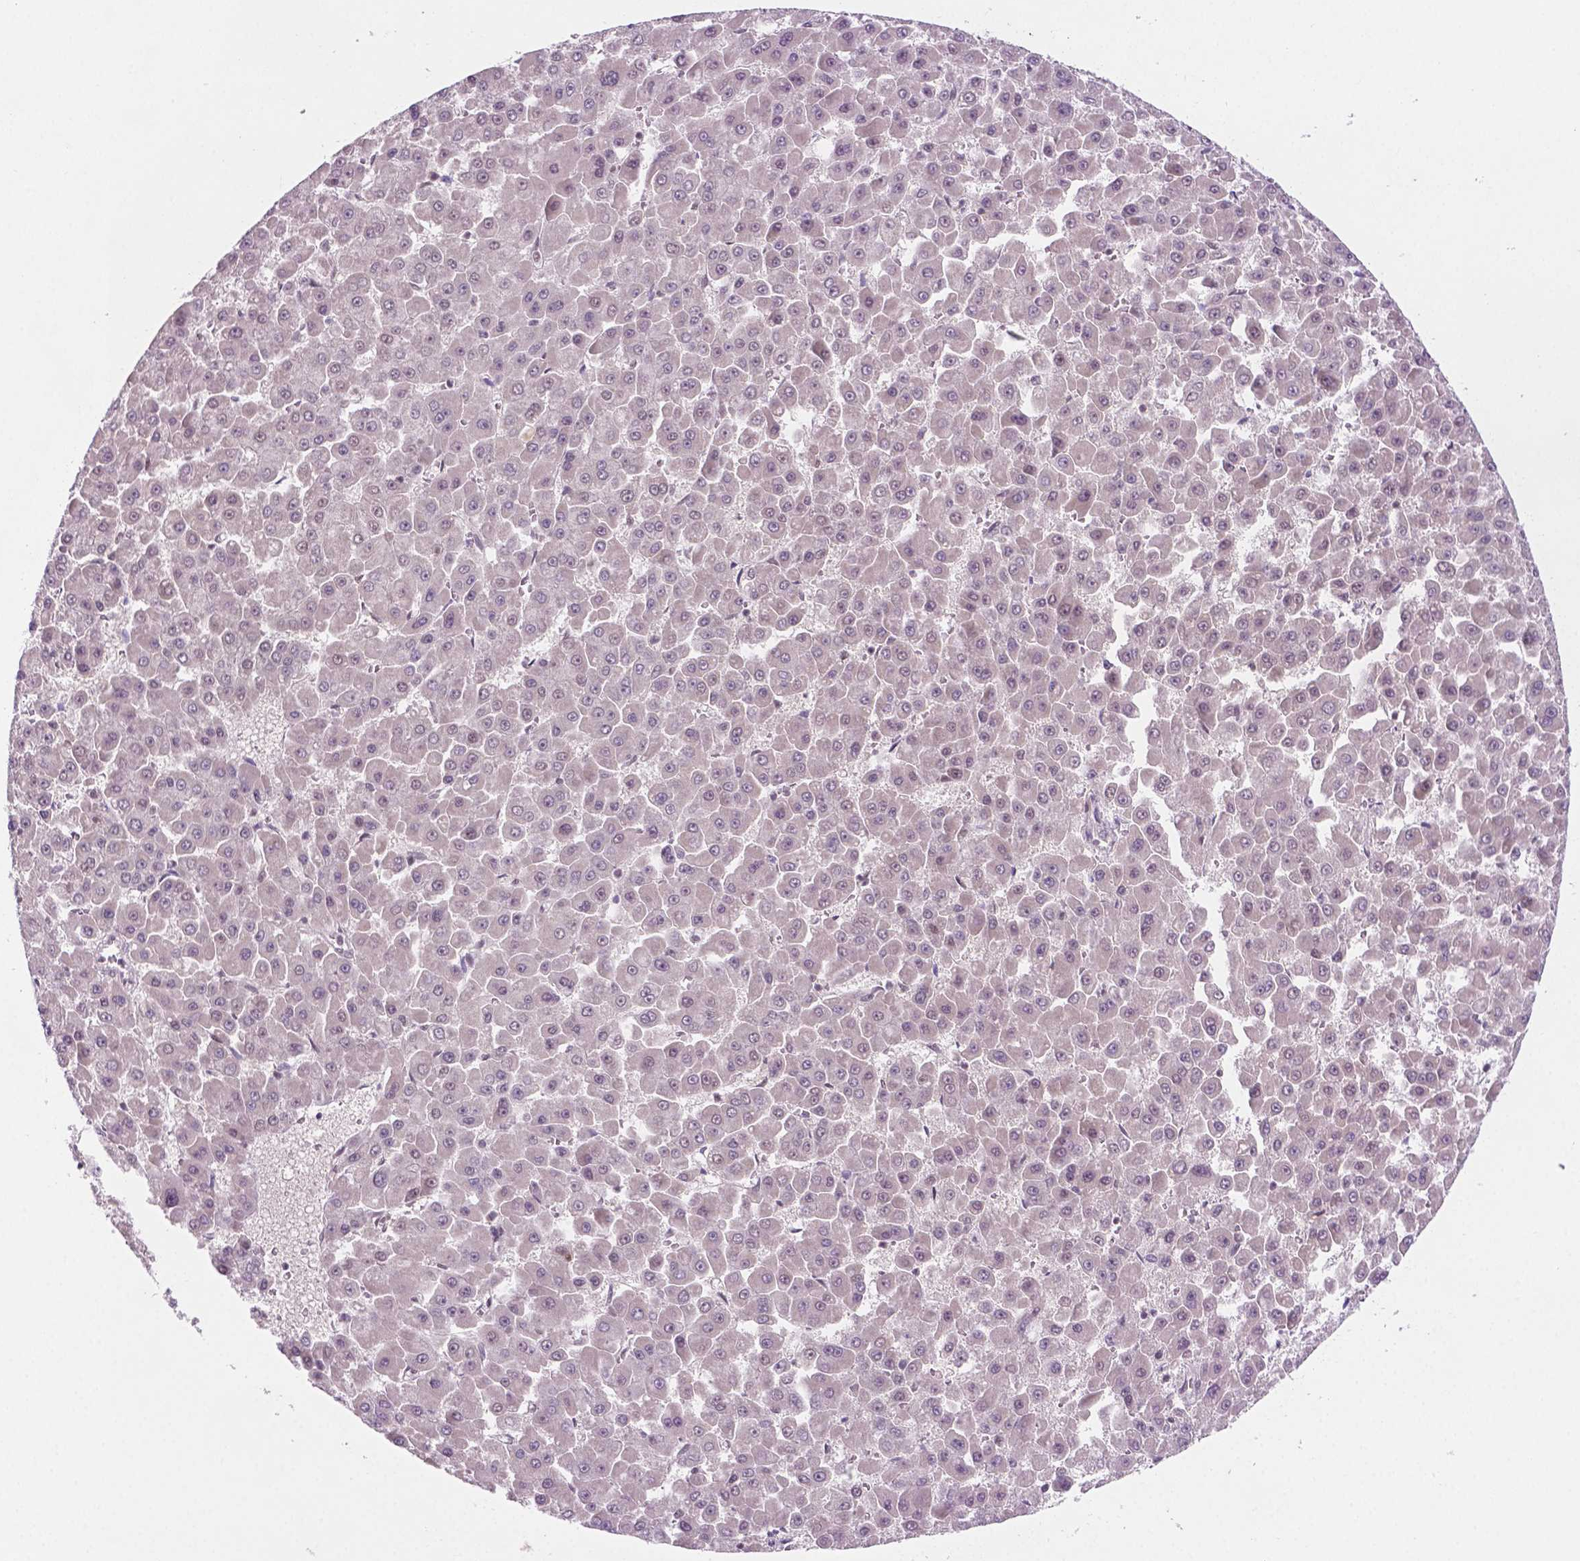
{"staining": {"intensity": "weak", "quantity": "25%-75%", "location": "nuclear"}, "tissue": "liver cancer", "cell_type": "Tumor cells", "image_type": "cancer", "snomed": [{"axis": "morphology", "description": "Carcinoma, Hepatocellular, NOS"}, {"axis": "topography", "description": "Liver"}], "caption": "A brown stain labels weak nuclear expression of a protein in hepatocellular carcinoma (liver) tumor cells.", "gene": "PHAX", "patient": {"sex": "male", "age": 78}}